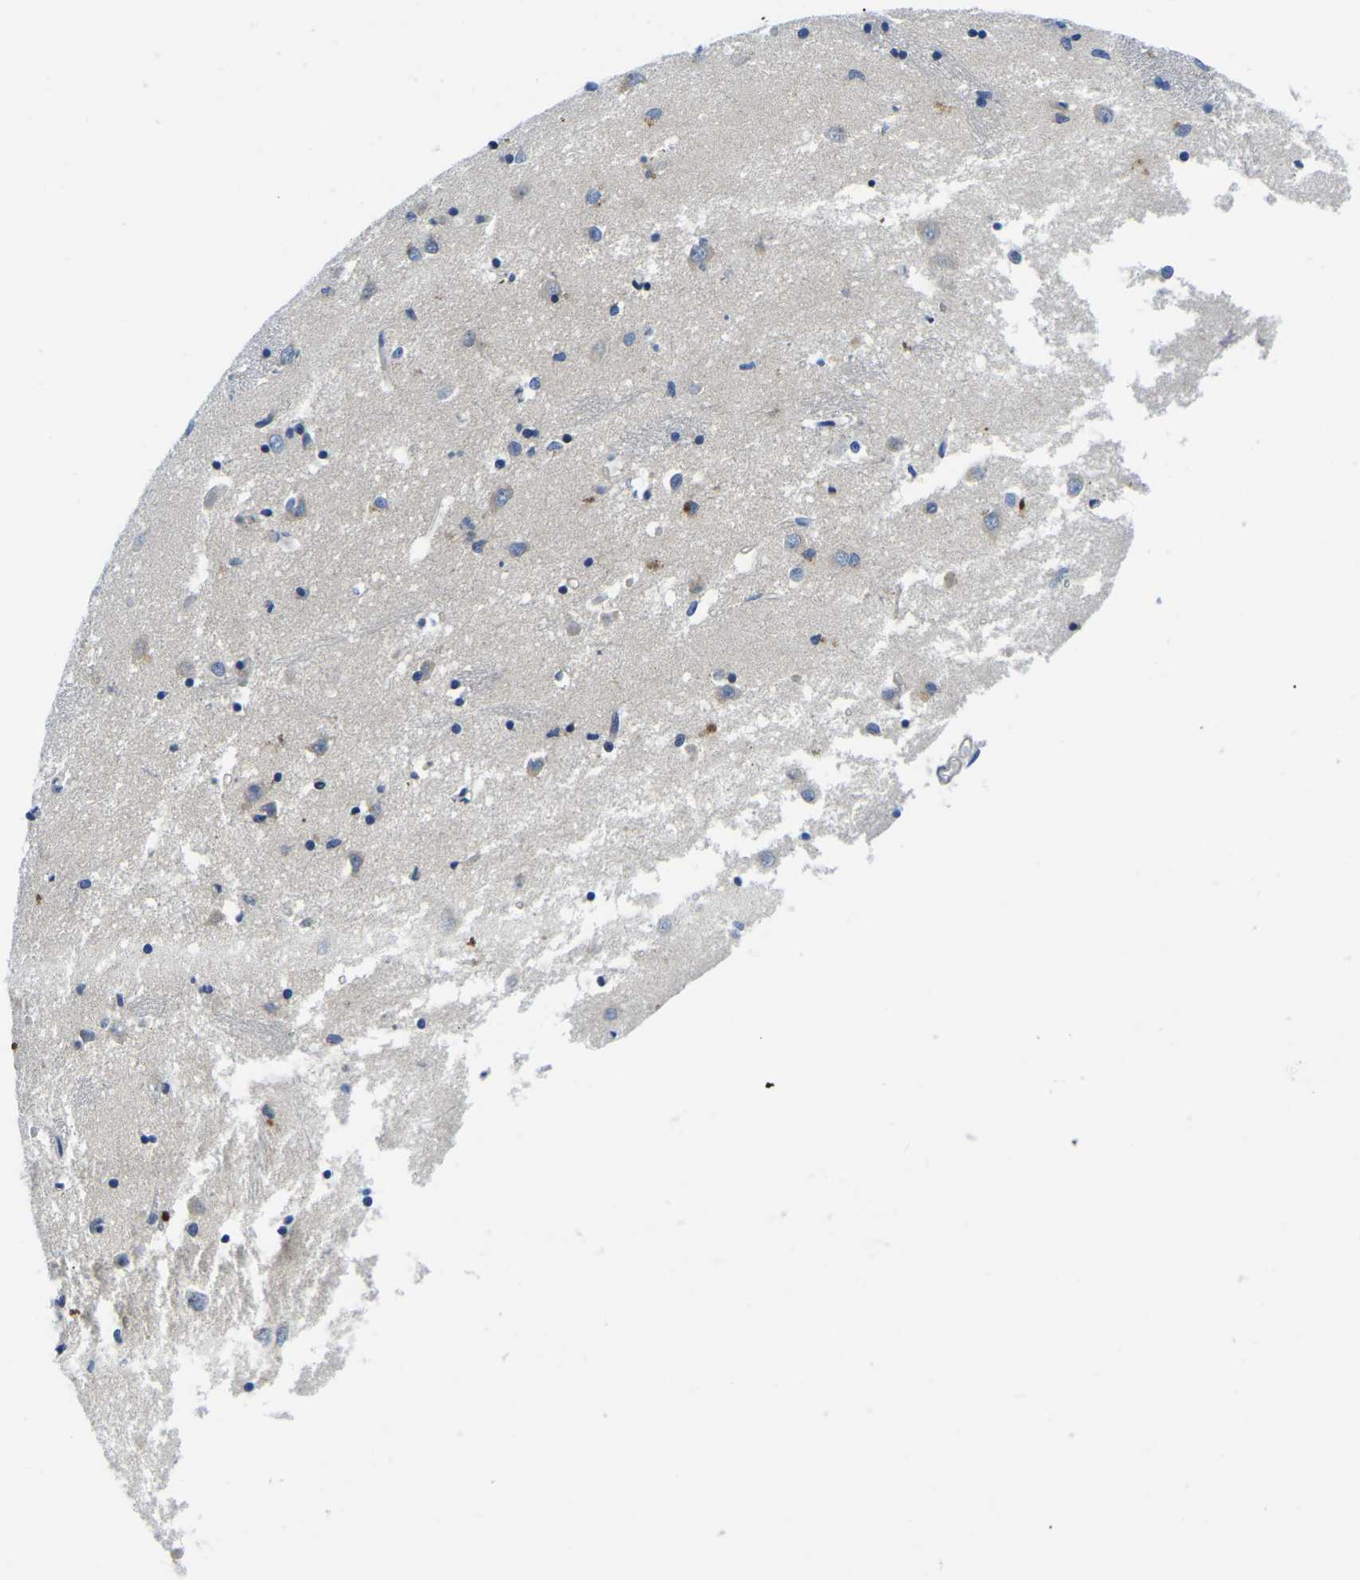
{"staining": {"intensity": "negative", "quantity": "none", "location": "none"}, "tissue": "caudate", "cell_type": "Glial cells", "image_type": "normal", "snomed": [{"axis": "morphology", "description": "Normal tissue, NOS"}, {"axis": "topography", "description": "Lateral ventricle wall"}], "caption": "This is an immunohistochemistry image of benign human caudate. There is no staining in glial cells.", "gene": "POLDIP3", "patient": {"sex": "female", "age": 19}}